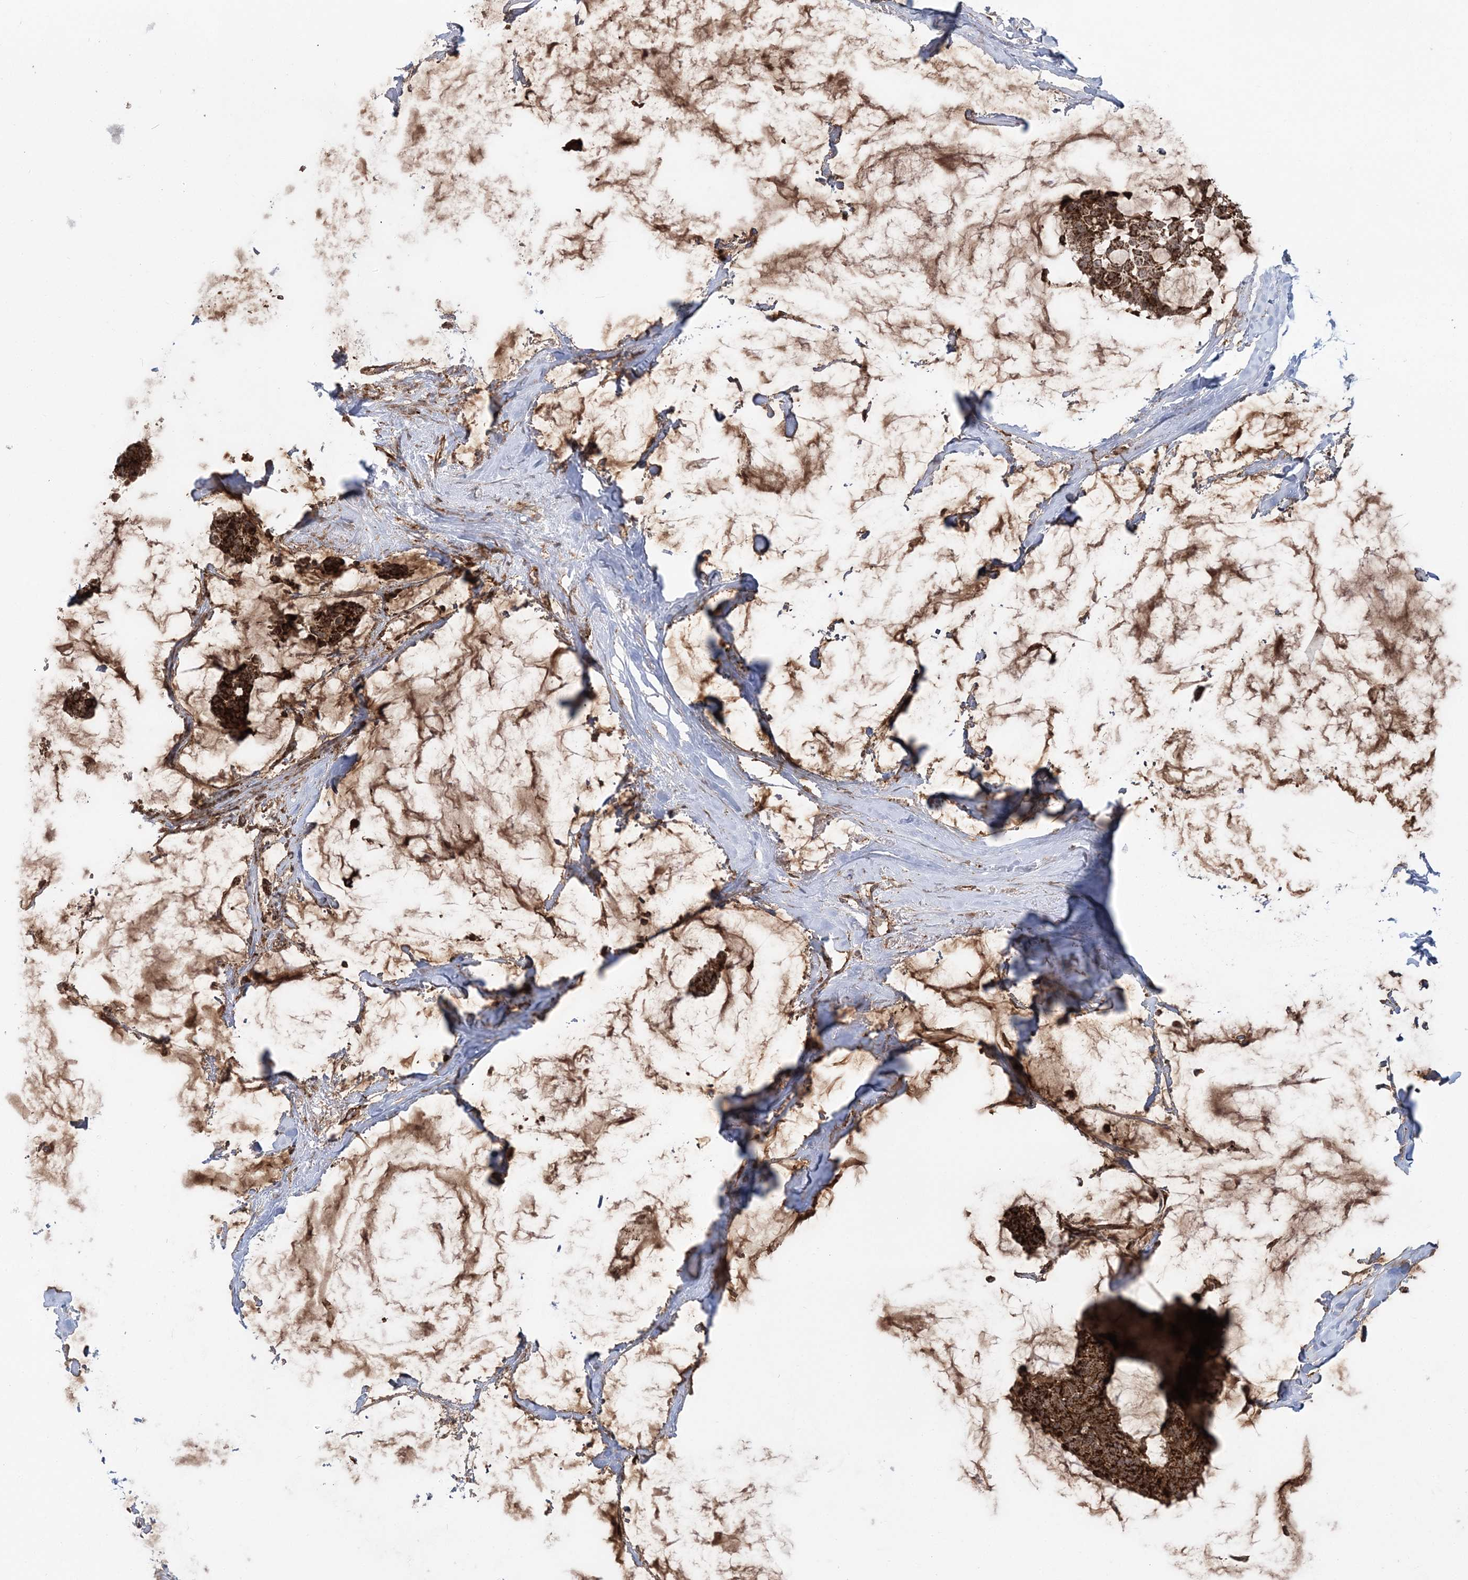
{"staining": {"intensity": "strong", "quantity": ">75%", "location": "cytoplasmic/membranous"}, "tissue": "breast cancer", "cell_type": "Tumor cells", "image_type": "cancer", "snomed": [{"axis": "morphology", "description": "Duct carcinoma"}, {"axis": "topography", "description": "Breast"}], "caption": "This photomicrograph demonstrates immunohistochemistry (IHC) staining of human breast cancer, with high strong cytoplasmic/membranous staining in approximately >75% of tumor cells.", "gene": "LRPPRC", "patient": {"sex": "female", "age": 93}}